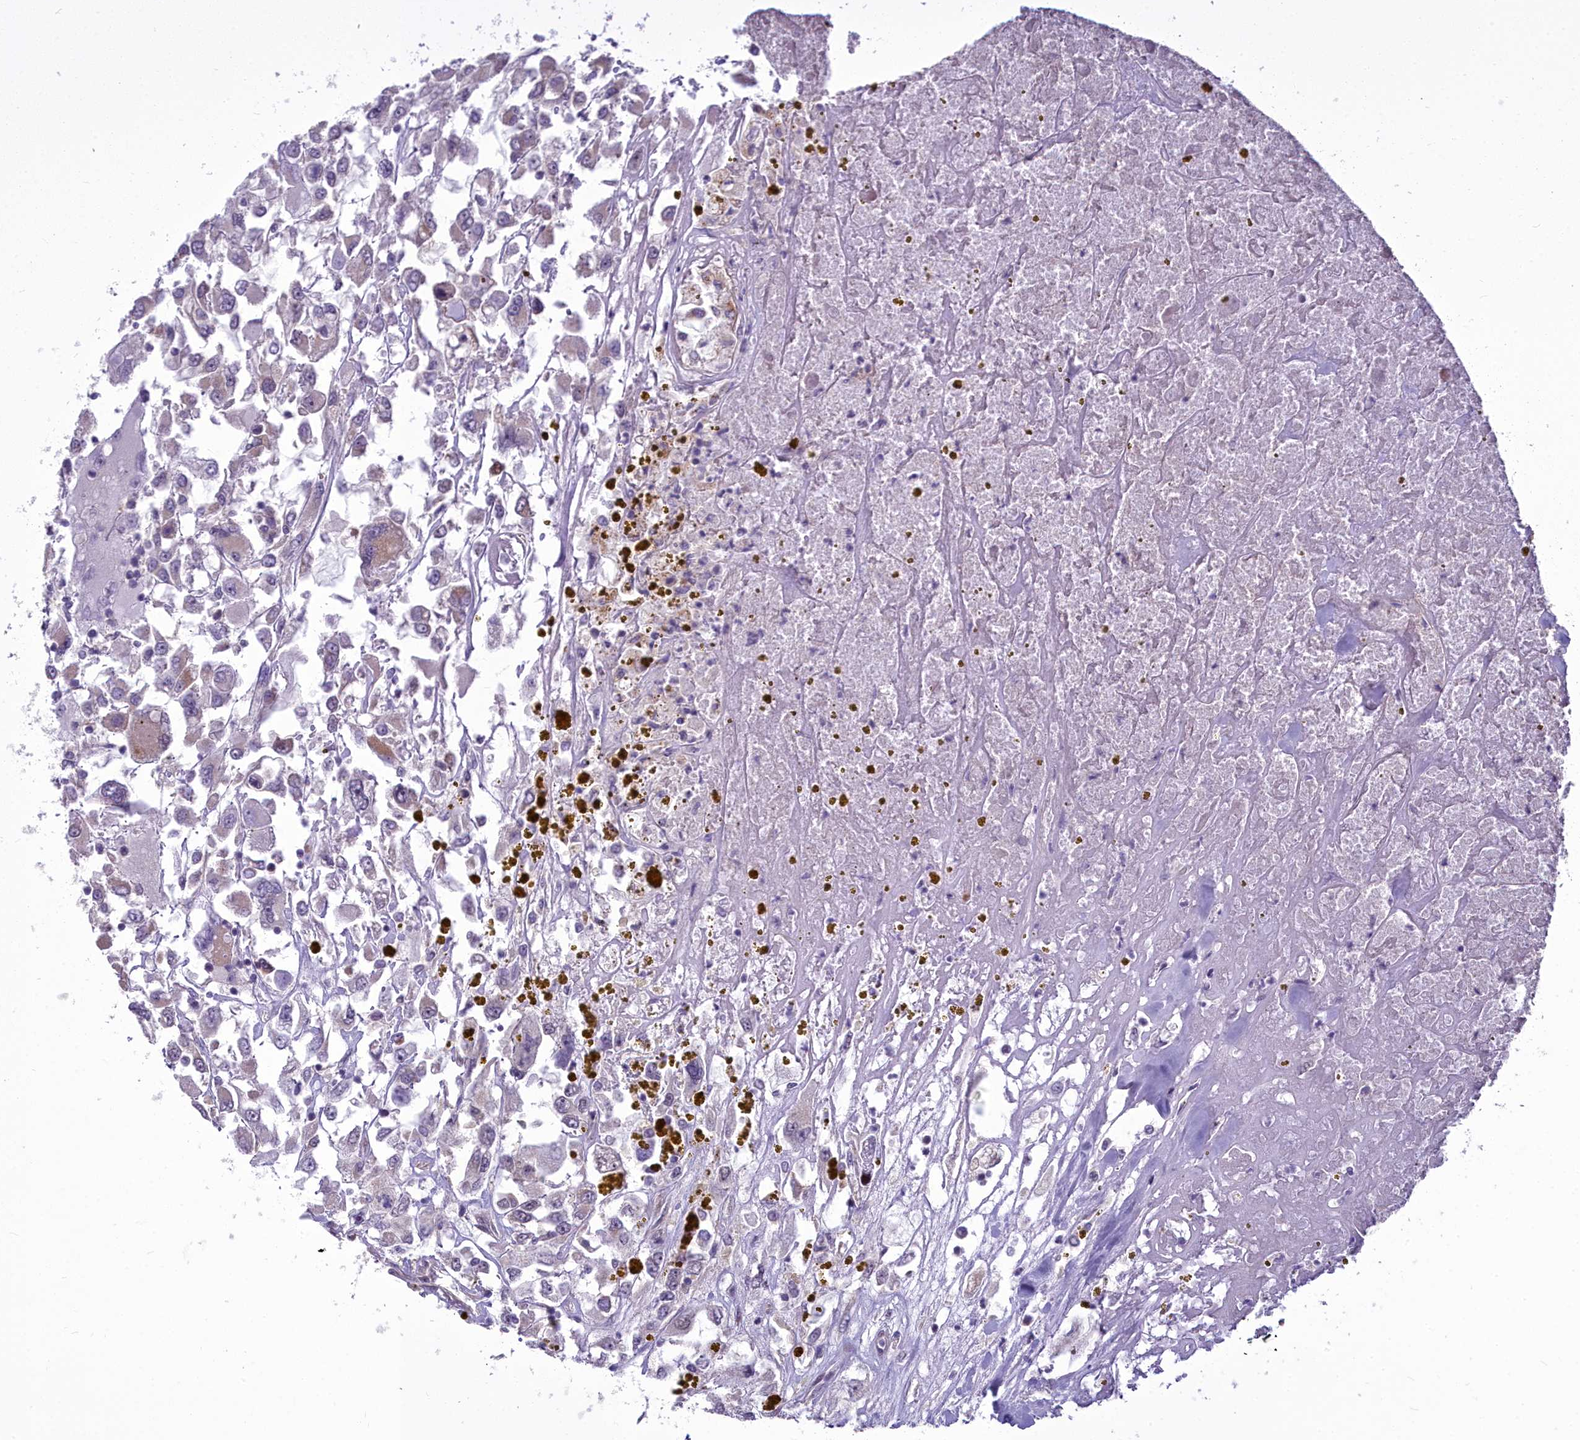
{"staining": {"intensity": "weak", "quantity": "<25%", "location": "nuclear"}, "tissue": "renal cancer", "cell_type": "Tumor cells", "image_type": "cancer", "snomed": [{"axis": "morphology", "description": "Adenocarcinoma, NOS"}, {"axis": "topography", "description": "Kidney"}], "caption": "This is an immunohistochemistry (IHC) histopathology image of renal cancer. There is no expression in tumor cells.", "gene": "AP1M1", "patient": {"sex": "female", "age": 52}}